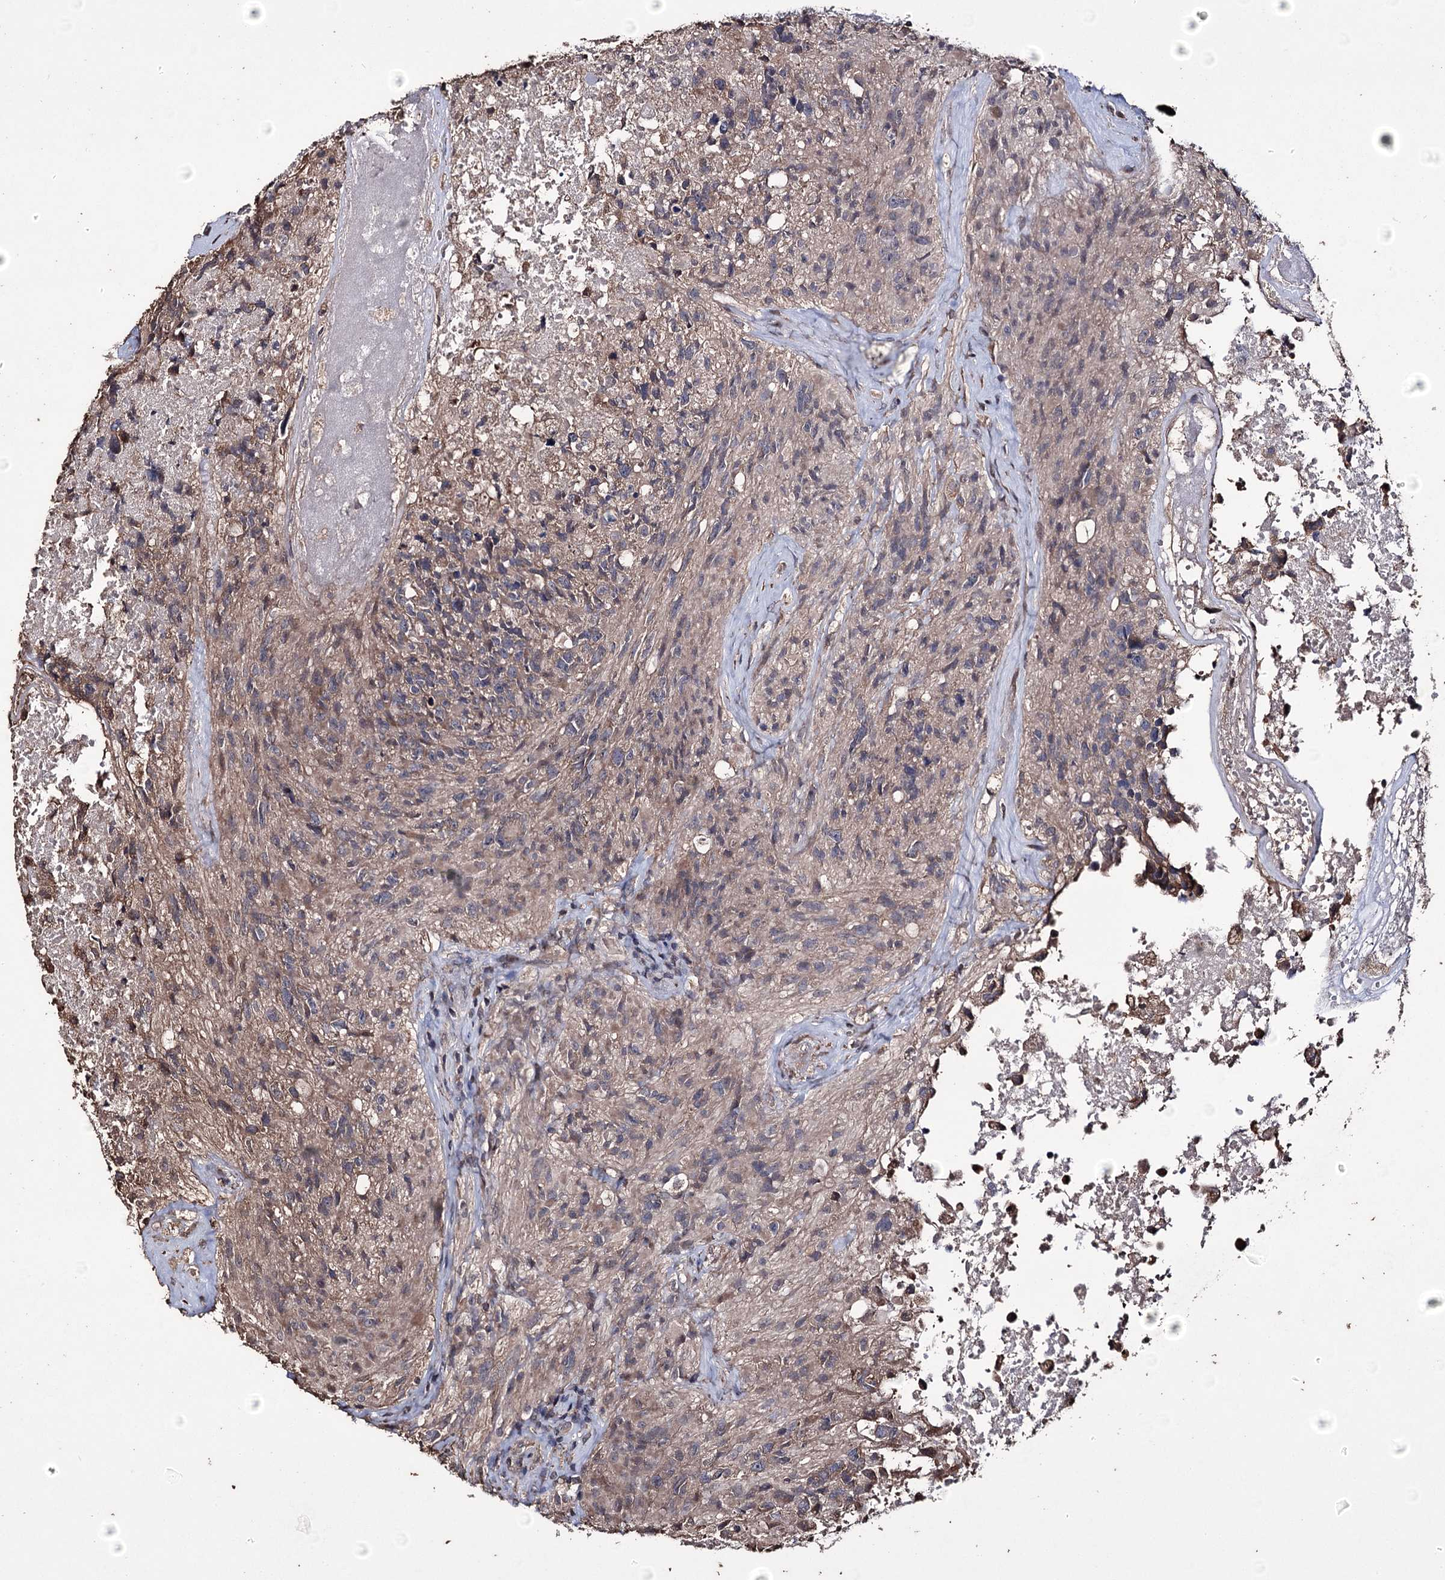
{"staining": {"intensity": "weak", "quantity": "<25%", "location": "cytoplasmic/membranous"}, "tissue": "glioma", "cell_type": "Tumor cells", "image_type": "cancer", "snomed": [{"axis": "morphology", "description": "Glioma, malignant, High grade"}, {"axis": "topography", "description": "Brain"}], "caption": "Tumor cells are negative for protein expression in human malignant high-grade glioma. (DAB immunohistochemistry (IHC) with hematoxylin counter stain).", "gene": "ZNF662", "patient": {"sex": "male", "age": 76}}